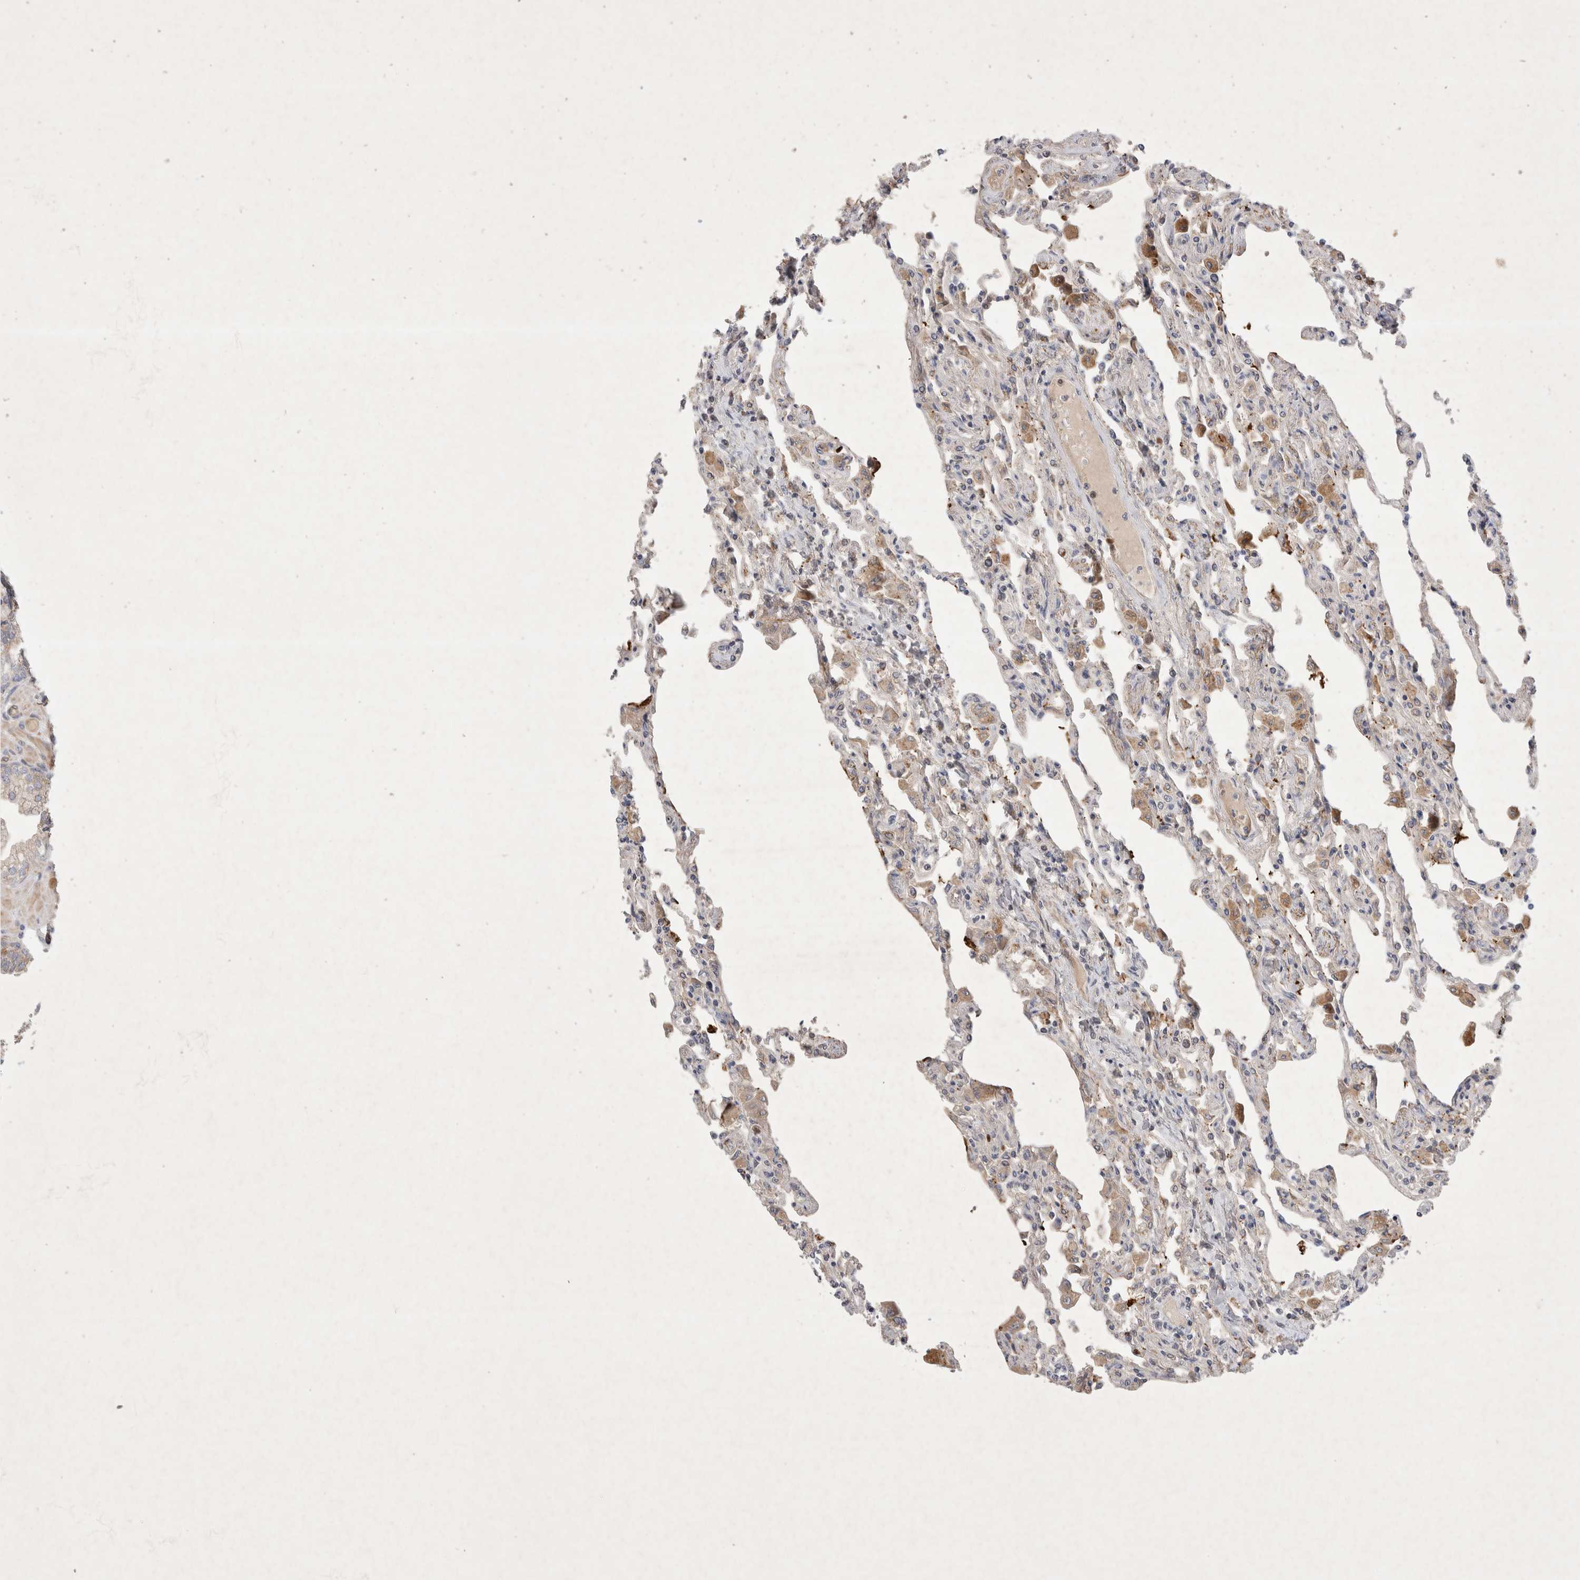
{"staining": {"intensity": "weak", "quantity": "<25%", "location": "cytoplasmic/membranous"}, "tissue": "lung", "cell_type": "Alveolar cells", "image_type": "normal", "snomed": [{"axis": "morphology", "description": "Normal tissue, NOS"}, {"axis": "topography", "description": "Bronchus"}, {"axis": "topography", "description": "Lung"}], "caption": "Lung stained for a protein using IHC displays no expression alveolar cells.", "gene": "NMU", "patient": {"sex": "female", "age": 49}}